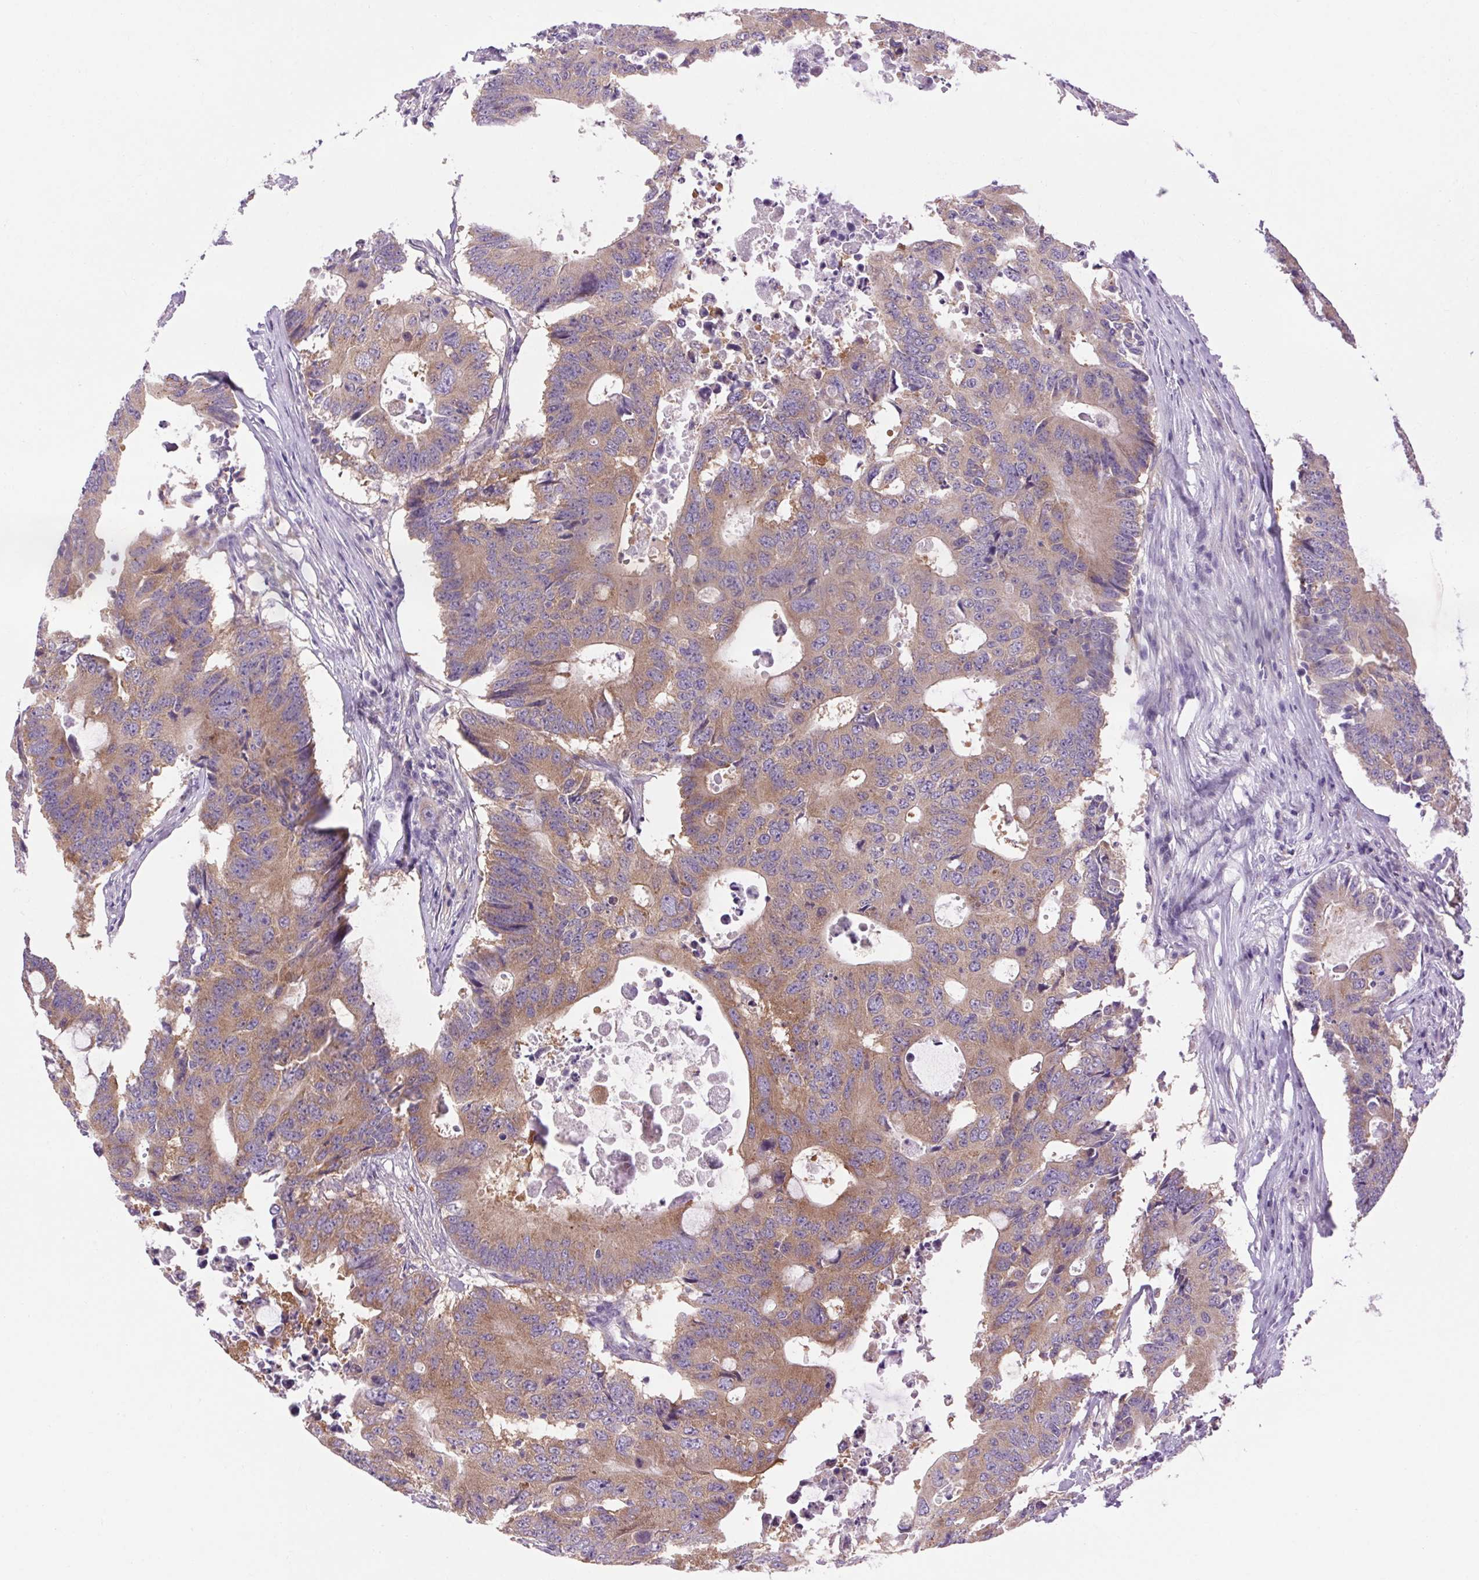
{"staining": {"intensity": "moderate", "quantity": ">75%", "location": "cytoplasmic/membranous"}, "tissue": "colorectal cancer", "cell_type": "Tumor cells", "image_type": "cancer", "snomed": [{"axis": "morphology", "description": "Adenocarcinoma, NOS"}, {"axis": "topography", "description": "Colon"}], "caption": "A brown stain shows moderate cytoplasmic/membranous positivity of a protein in adenocarcinoma (colorectal) tumor cells. The staining was performed using DAB (3,3'-diaminobenzidine), with brown indicating positive protein expression. Nuclei are stained blue with hematoxylin.", "gene": "SOWAHC", "patient": {"sex": "male", "age": 71}}